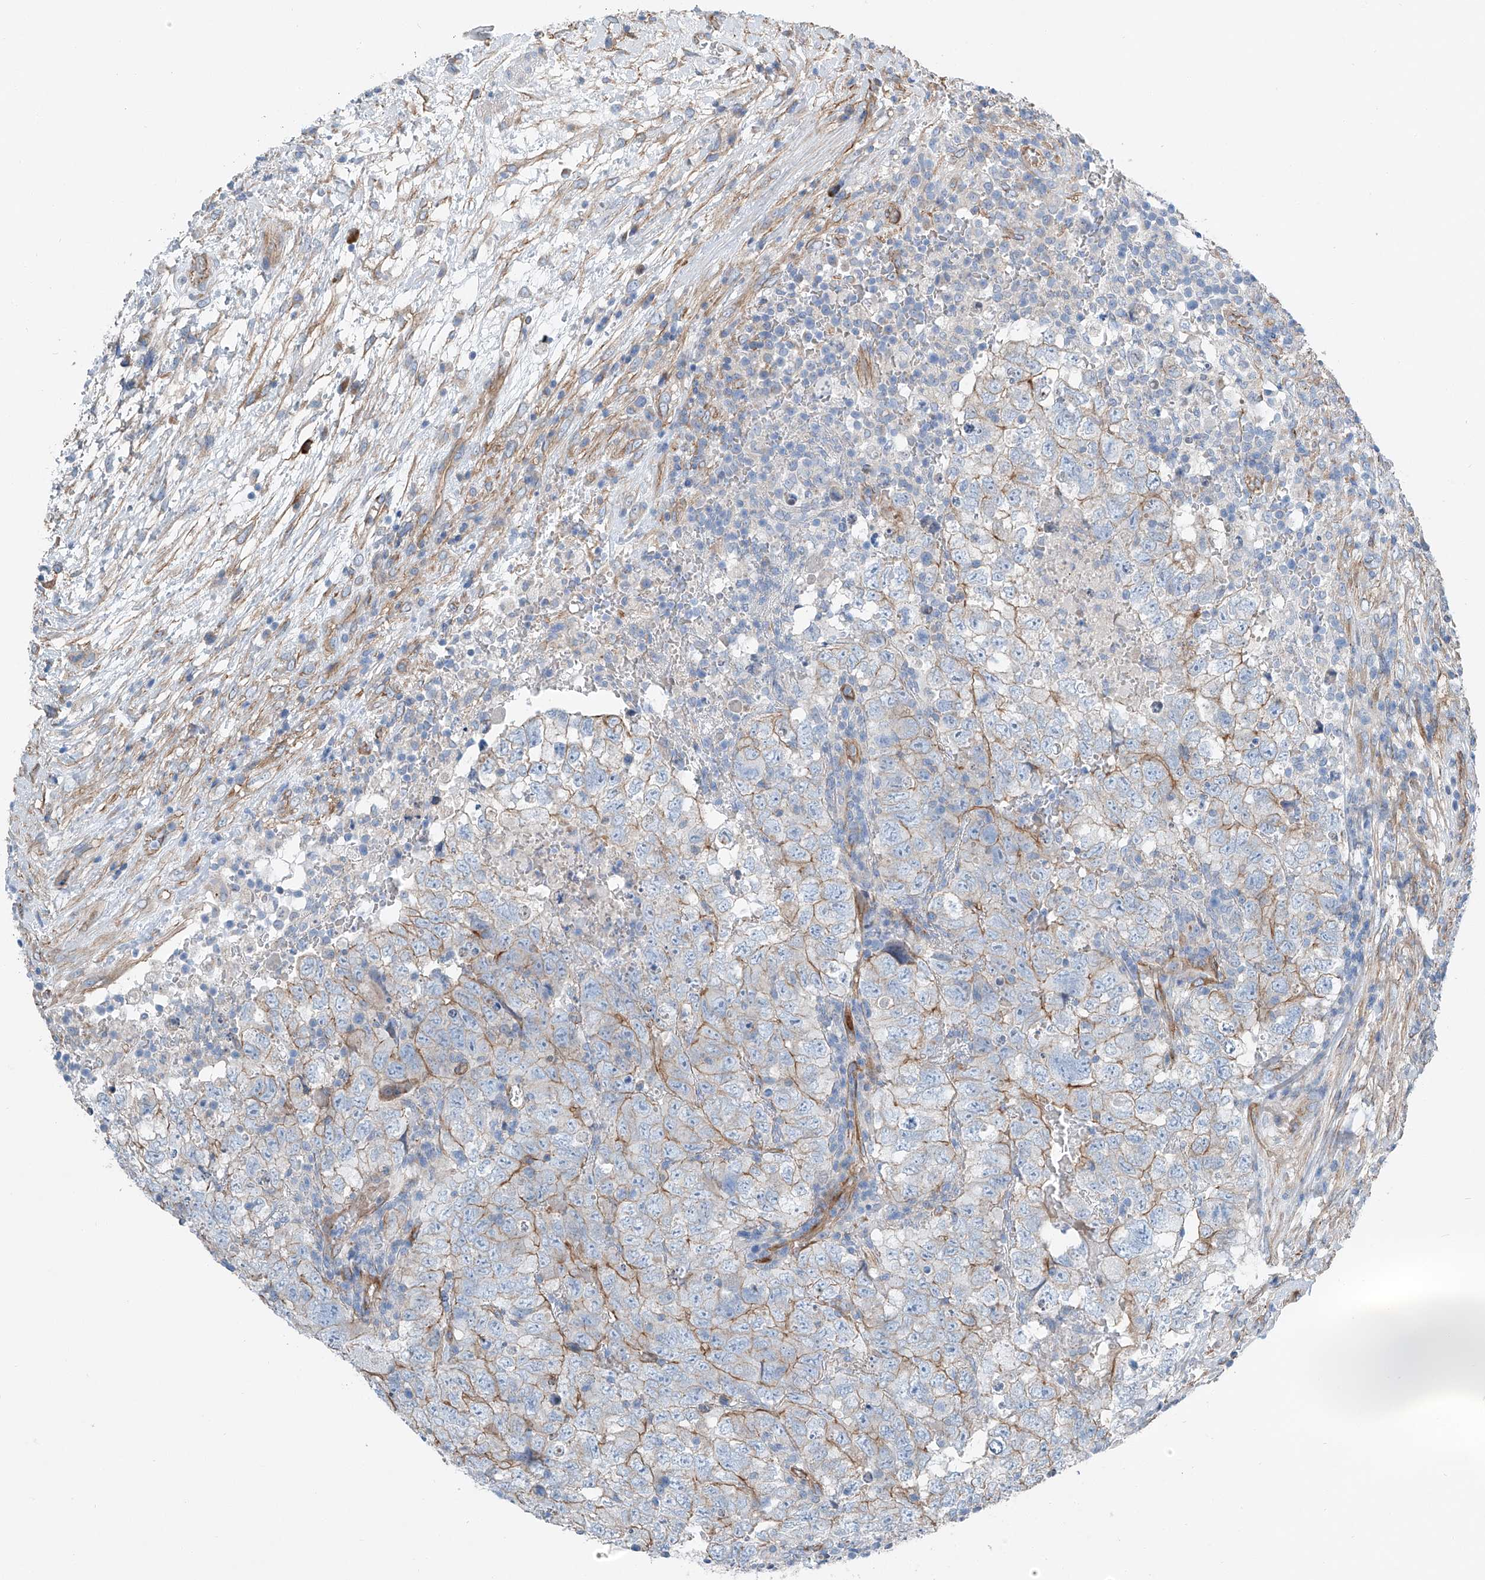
{"staining": {"intensity": "moderate", "quantity": "25%-75%", "location": "cytoplasmic/membranous"}, "tissue": "testis cancer", "cell_type": "Tumor cells", "image_type": "cancer", "snomed": [{"axis": "morphology", "description": "Carcinoma, Embryonal, NOS"}, {"axis": "topography", "description": "Testis"}], "caption": "Immunohistochemical staining of testis embryonal carcinoma exhibits medium levels of moderate cytoplasmic/membranous expression in about 25%-75% of tumor cells. The staining was performed using DAB (3,3'-diaminobenzidine), with brown indicating positive protein expression. Nuclei are stained blue with hematoxylin.", "gene": "THEMIS2", "patient": {"sex": "male", "age": 37}}